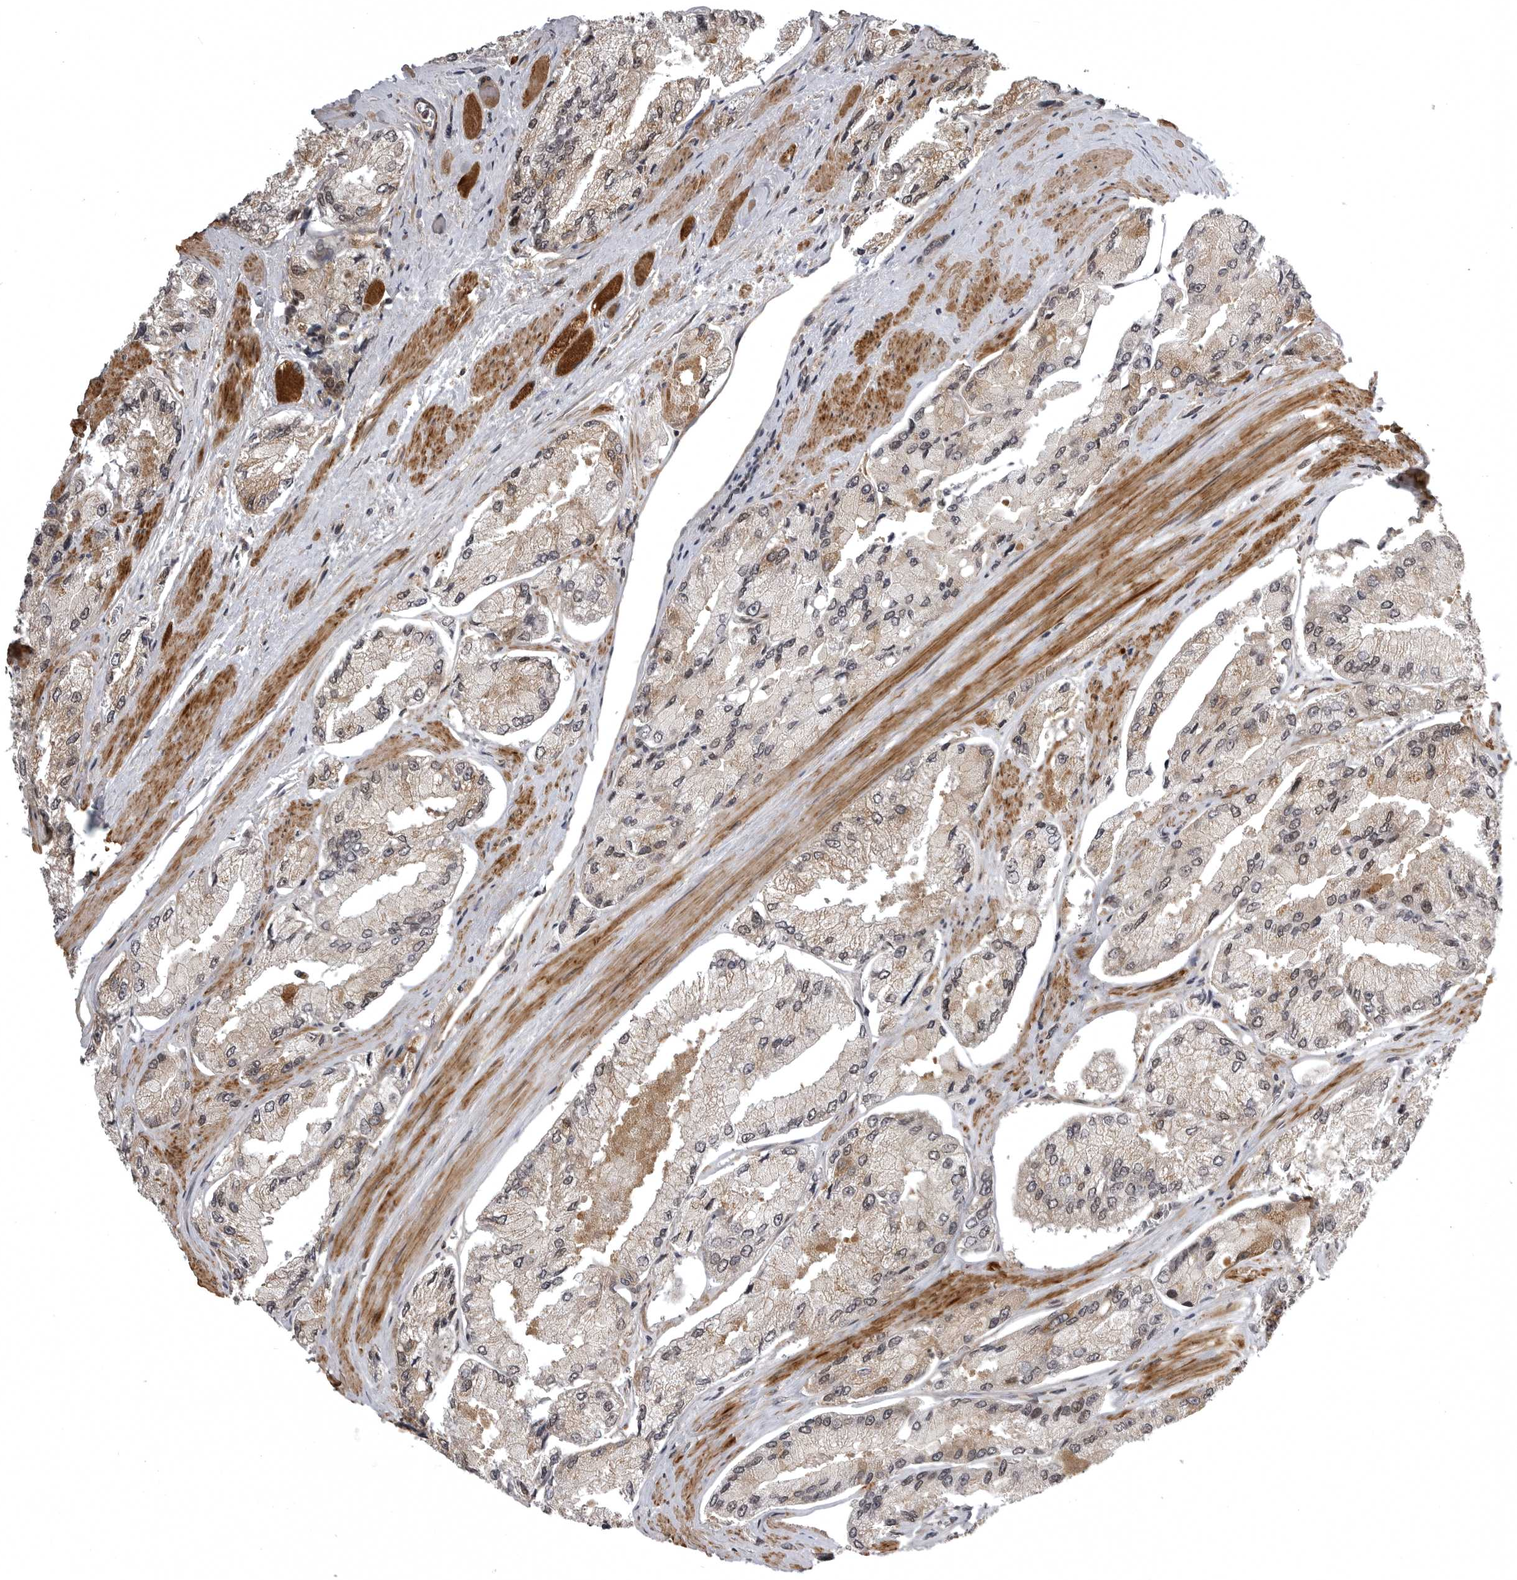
{"staining": {"intensity": "weak", "quantity": "<25%", "location": "cytoplasmic/membranous"}, "tissue": "prostate cancer", "cell_type": "Tumor cells", "image_type": "cancer", "snomed": [{"axis": "morphology", "description": "Adenocarcinoma, High grade"}, {"axis": "topography", "description": "Prostate"}], "caption": "Immunohistochemical staining of prostate adenocarcinoma (high-grade) exhibits no significant positivity in tumor cells.", "gene": "SNX16", "patient": {"sex": "male", "age": 58}}